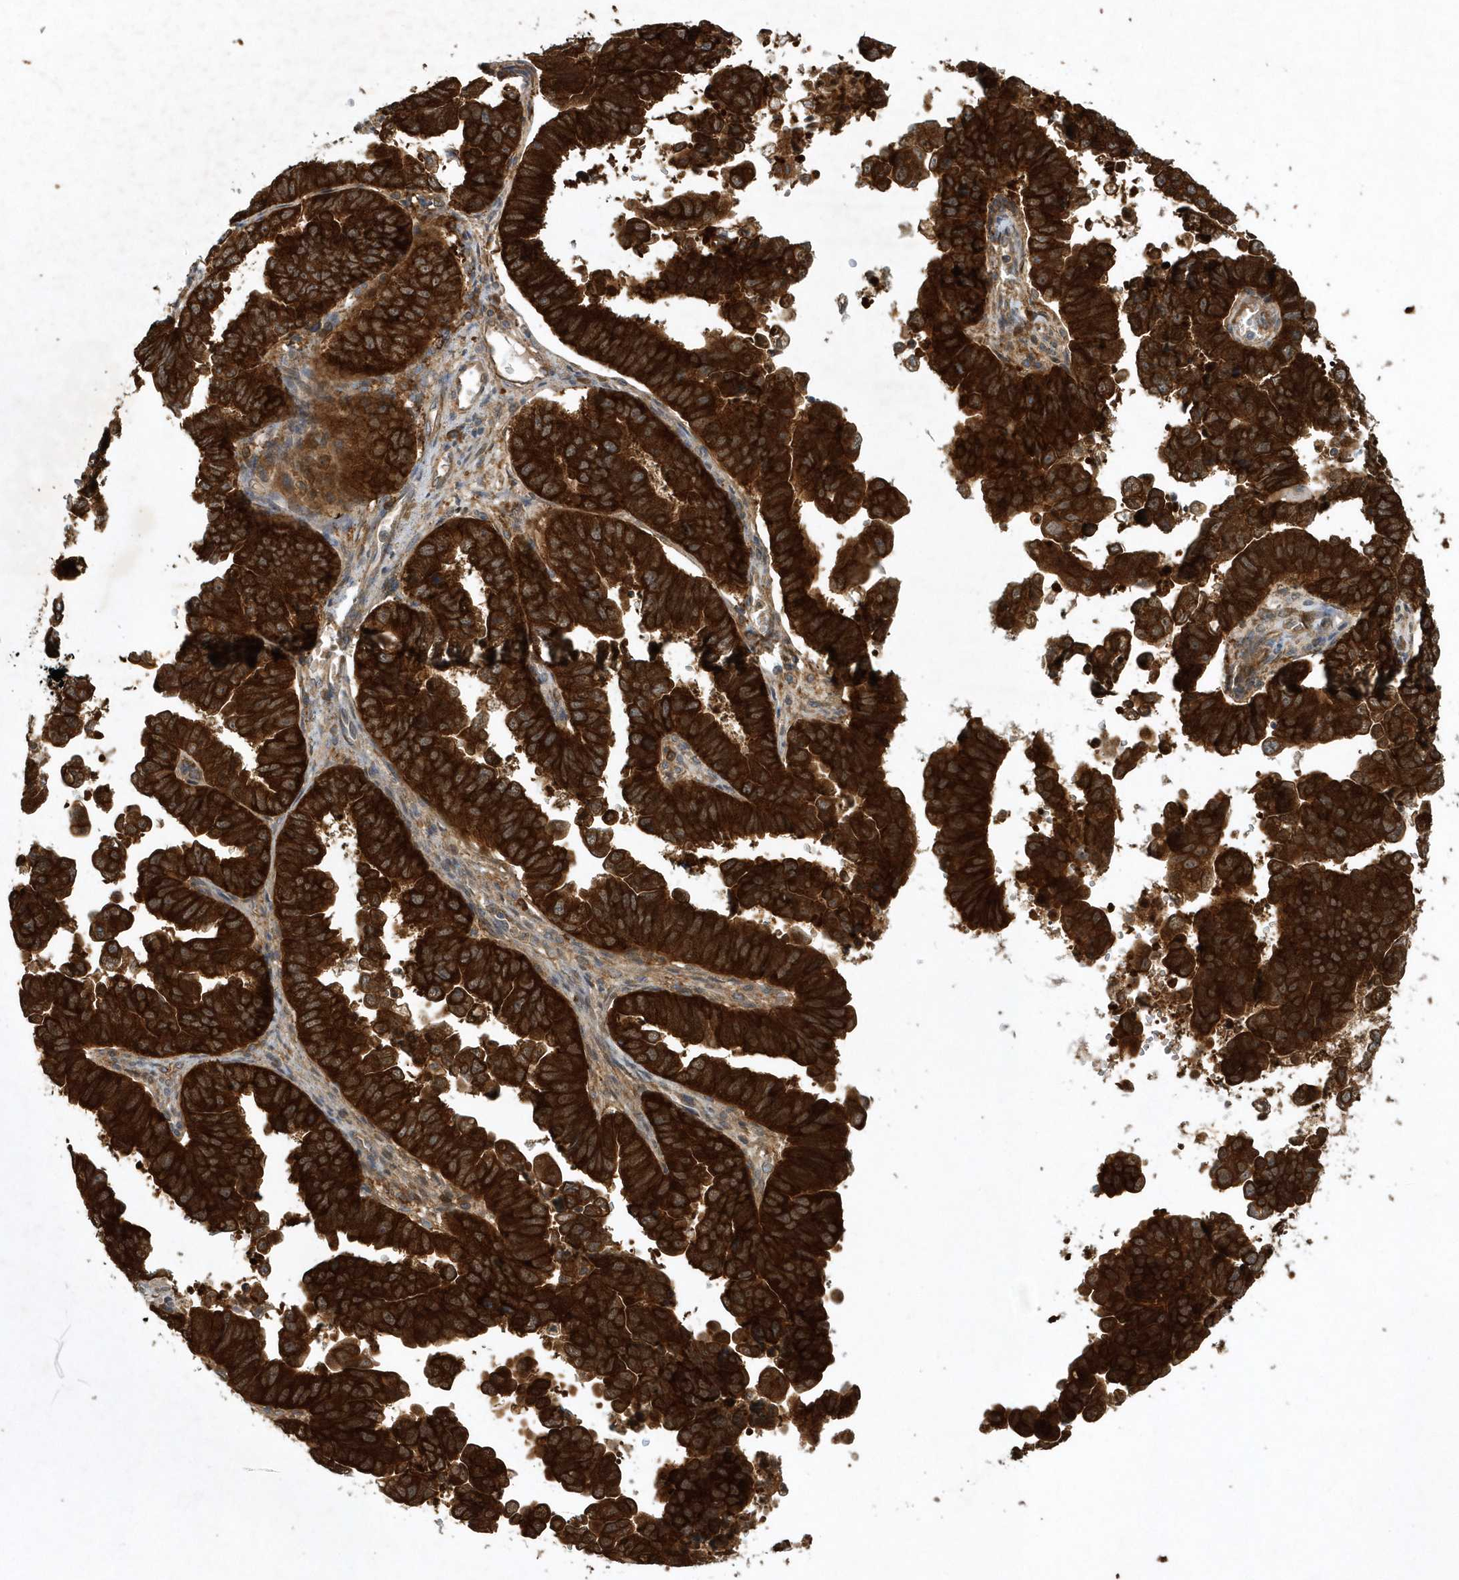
{"staining": {"intensity": "strong", "quantity": ">75%", "location": "cytoplasmic/membranous,nuclear"}, "tissue": "endometrial cancer", "cell_type": "Tumor cells", "image_type": "cancer", "snomed": [{"axis": "morphology", "description": "Adenocarcinoma, NOS"}, {"axis": "topography", "description": "Endometrium"}], "caption": "High-power microscopy captured an immunohistochemistry (IHC) histopathology image of adenocarcinoma (endometrial), revealing strong cytoplasmic/membranous and nuclear staining in approximately >75% of tumor cells.", "gene": "PAICS", "patient": {"sex": "female", "age": 75}}